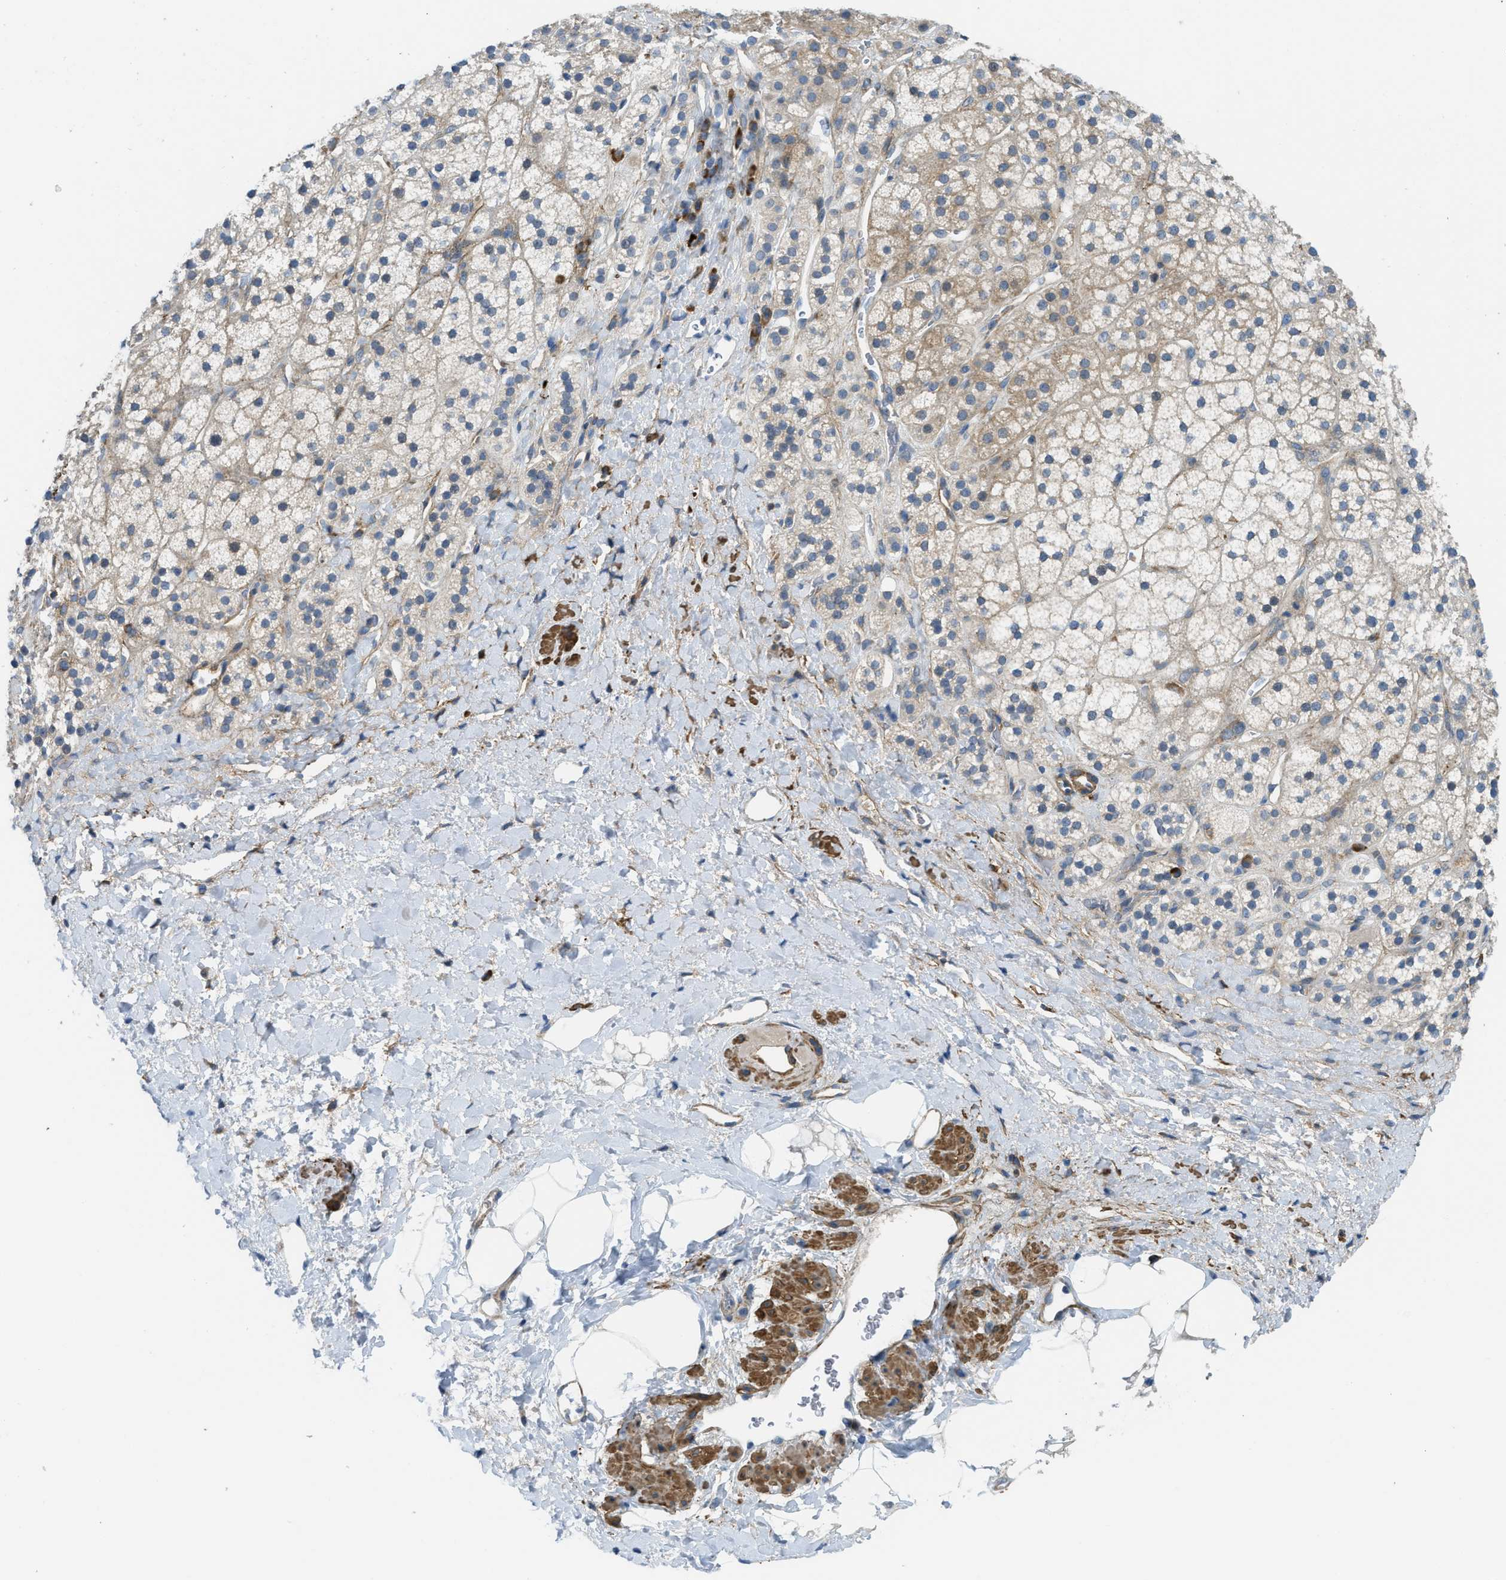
{"staining": {"intensity": "moderate", "quantity": "<25%", "location": "cytoplasmic/membranous"}, "tissue": "adrenal gland", "cell_type": "Glandular cells", "image_type": "normal", "snomed": [{"axis": "morphology", "description": "Normal tissue, NOS"}, {"axis": "topography", "description": "Adrenal gland"}], "caption": "Immunohistochemistry (IHC) (DAB (3,3'-diaminobenzidine)) staining of normal human adrenal gland shows moderate cytoplasmic/membranous protein positivity in approximately <25% of glandular cells.", "gene": "BMPR1A", "patient": {"sex": "male", "age": 56}}